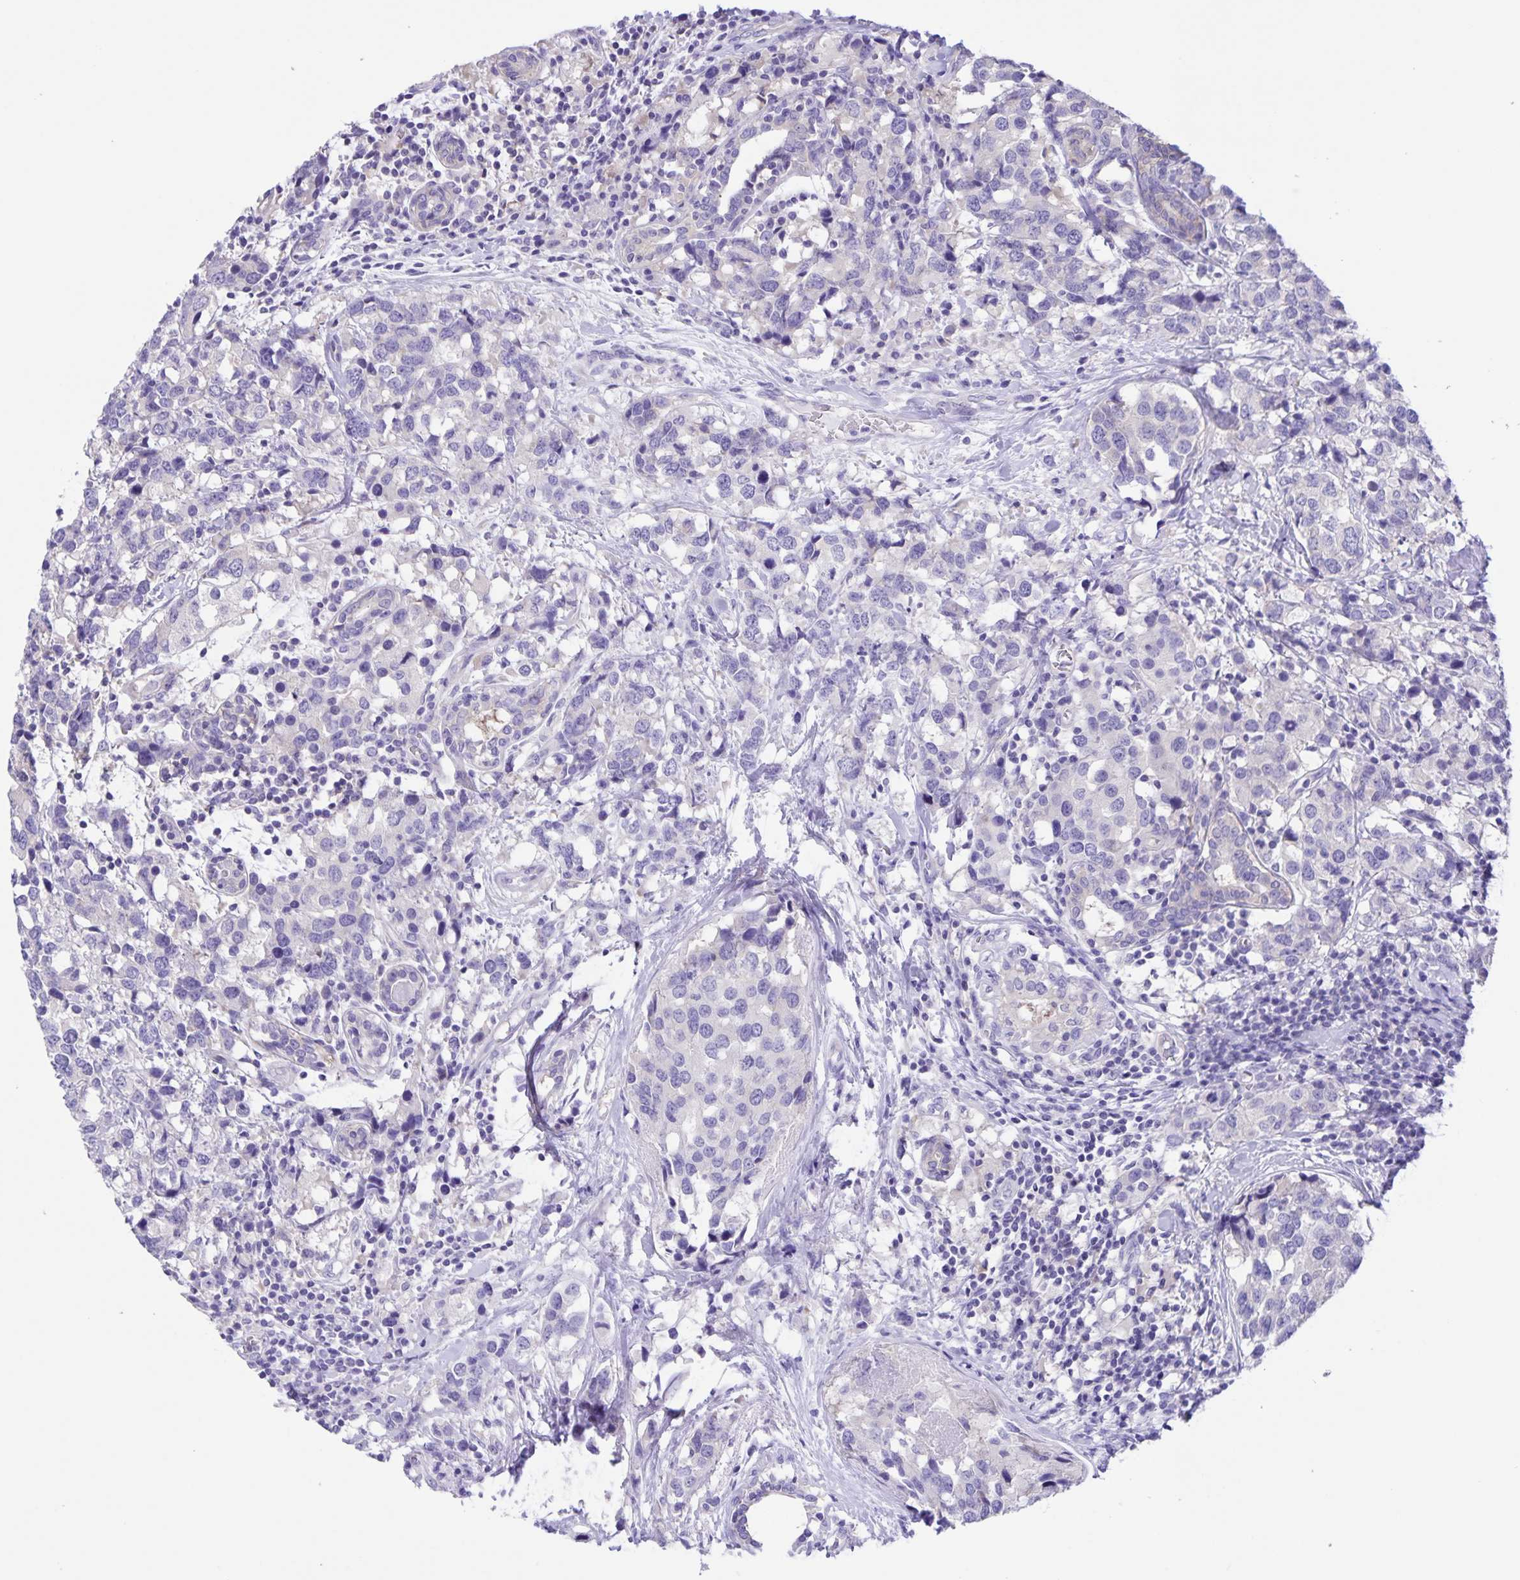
{"staining": {"intensity": "negative", "quantity": "none", "location": "none"}, "tissue": "breast cancer", "cell_type": "Tumor cells", "image_type": "cancer", "snomed": [{"axis": "morphology", "description": "Lobular carcinoma"}, {"axis": "topography", "description": "Breast"}], "caption": "Immunohistochemistry (IHC) histopathology image of neoplastic tissue: breast lobular carcinoma stained with DAB (3,3'-diaminobenzidine) reveals no significant protein staining in tumor cells. (DAB immunohistochemistry (IHC) with hematoxylin counter stain).", "gene": "CAPSL", "patient": {"sex": "female", "age": 59}}